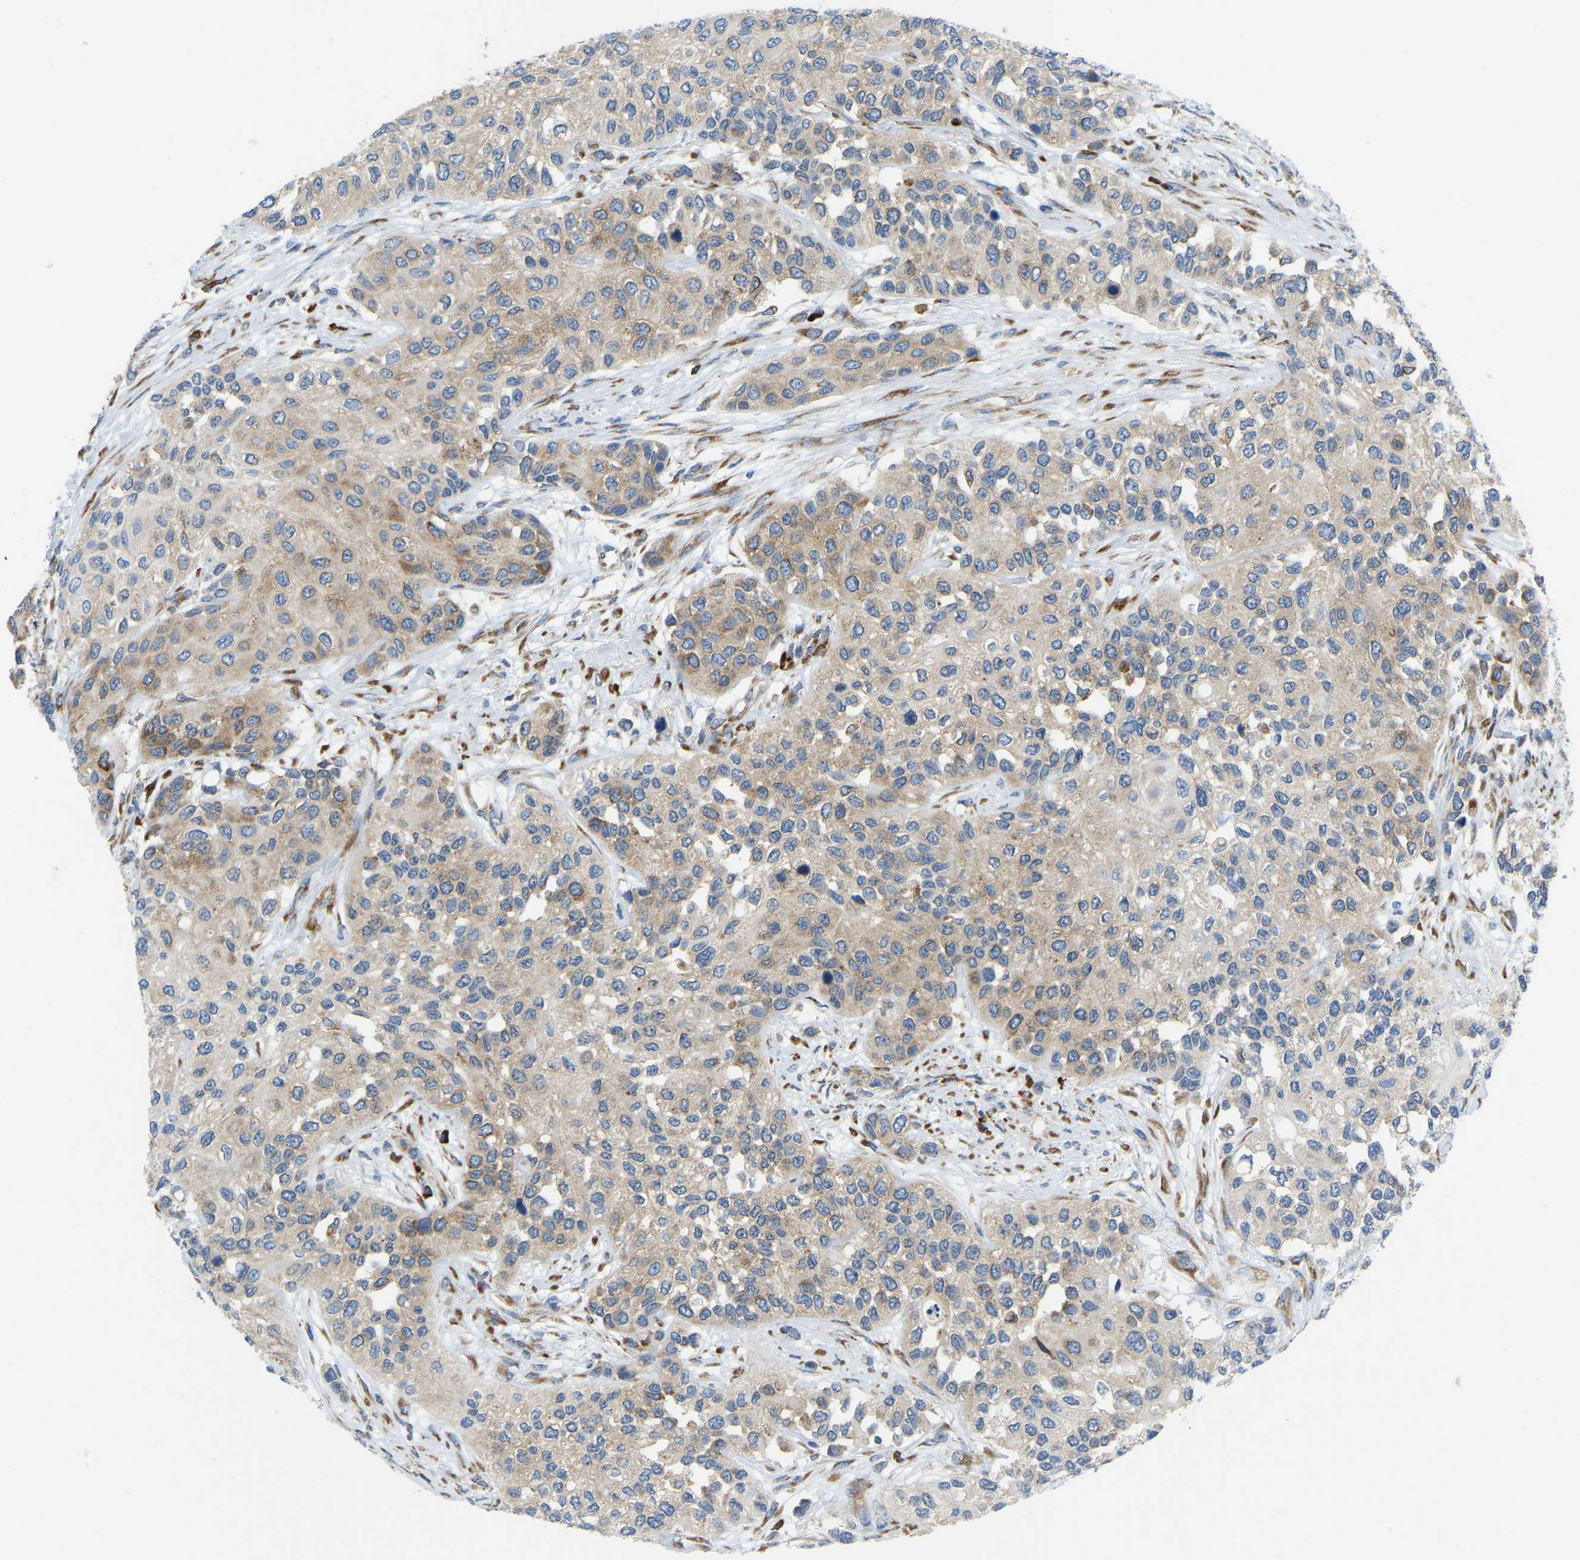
{"staining": {"intensity": "moderate", "quantity": ">75%", "location": "cytoplasmic/membranous"}, "tissue": "urothelial cancer", "cell_type": "Tumor cells", "image_type": "cancer", "snomed": [{"axis": "morphology", "description": "Urothelial carcinoma, High grade"}, {"axis": "topography", "description": "Urinary bladder"}], "caption": "Protein staining exhibits moderate cytoplasmic/membranous positivity in approximately >75% of tumor cells in urothelial carcinoma (high-grade).", "gene": "SND1", "patient": {"sex": "female", "age": 56}}